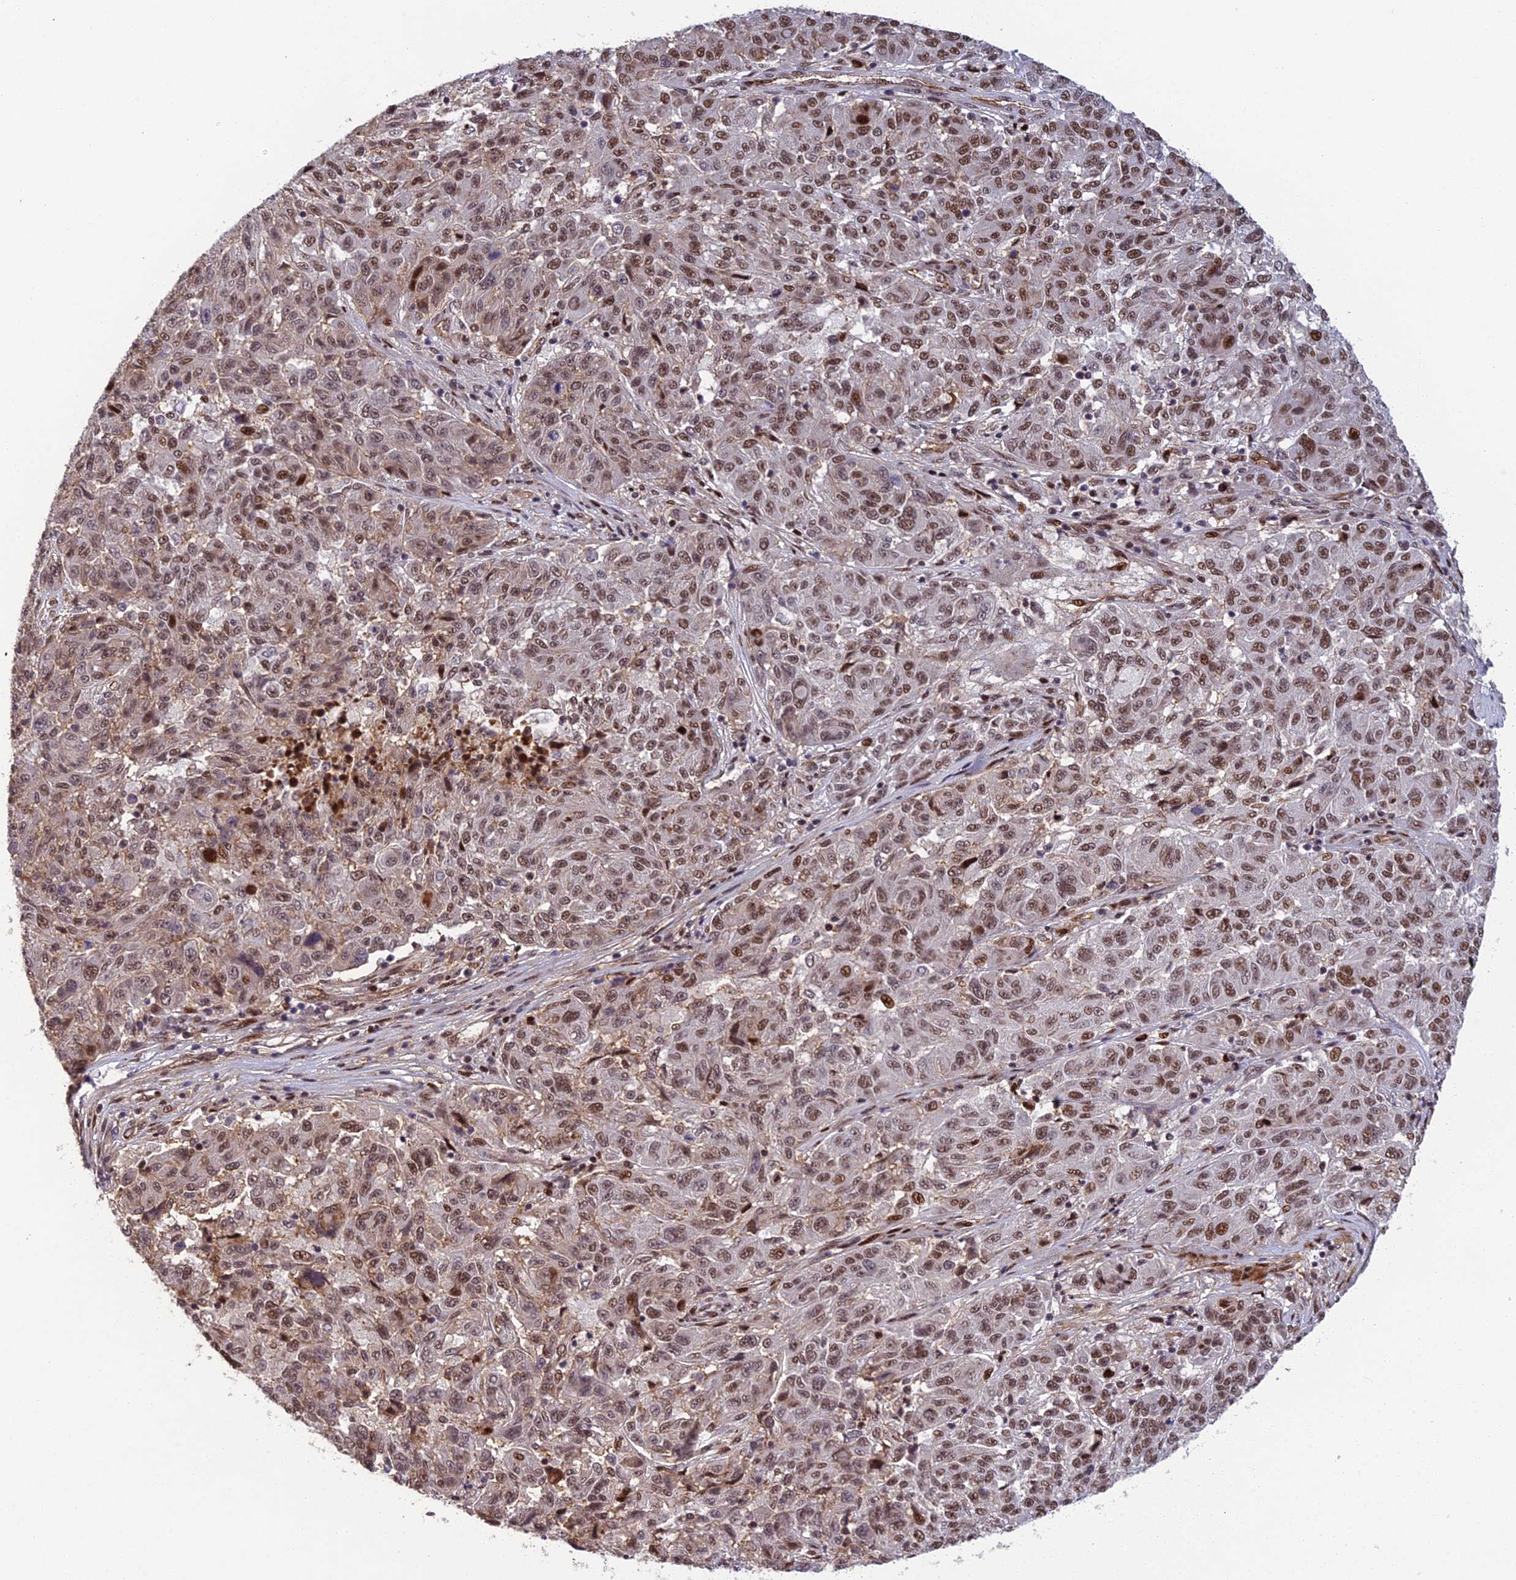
{"staining": {"intensity": "moderate", "quantity": ">75%", "location": "nuclear"}, "tissue": "melanoma", "cell_type": "Tumor cells", "image_type": "cancer", "snomed": [{"axis": "morphology", "description": "Malignant melanoma, NOS"}, {"axis": "topography", "description": "Skin"}], "caption": "Melanoma was stained to show a protein in brown. There is medium levels of moderate nuclear staining in approximately >75% of tumor cells. The protein is stained brown, and the nuclei are stained in blue (DAB (3,3'-diaminobenzidine) IHC with brightfield microscopy, high magnification).", "gene": "RANBP3", "patient": {"sex": "male", "age": 53}}